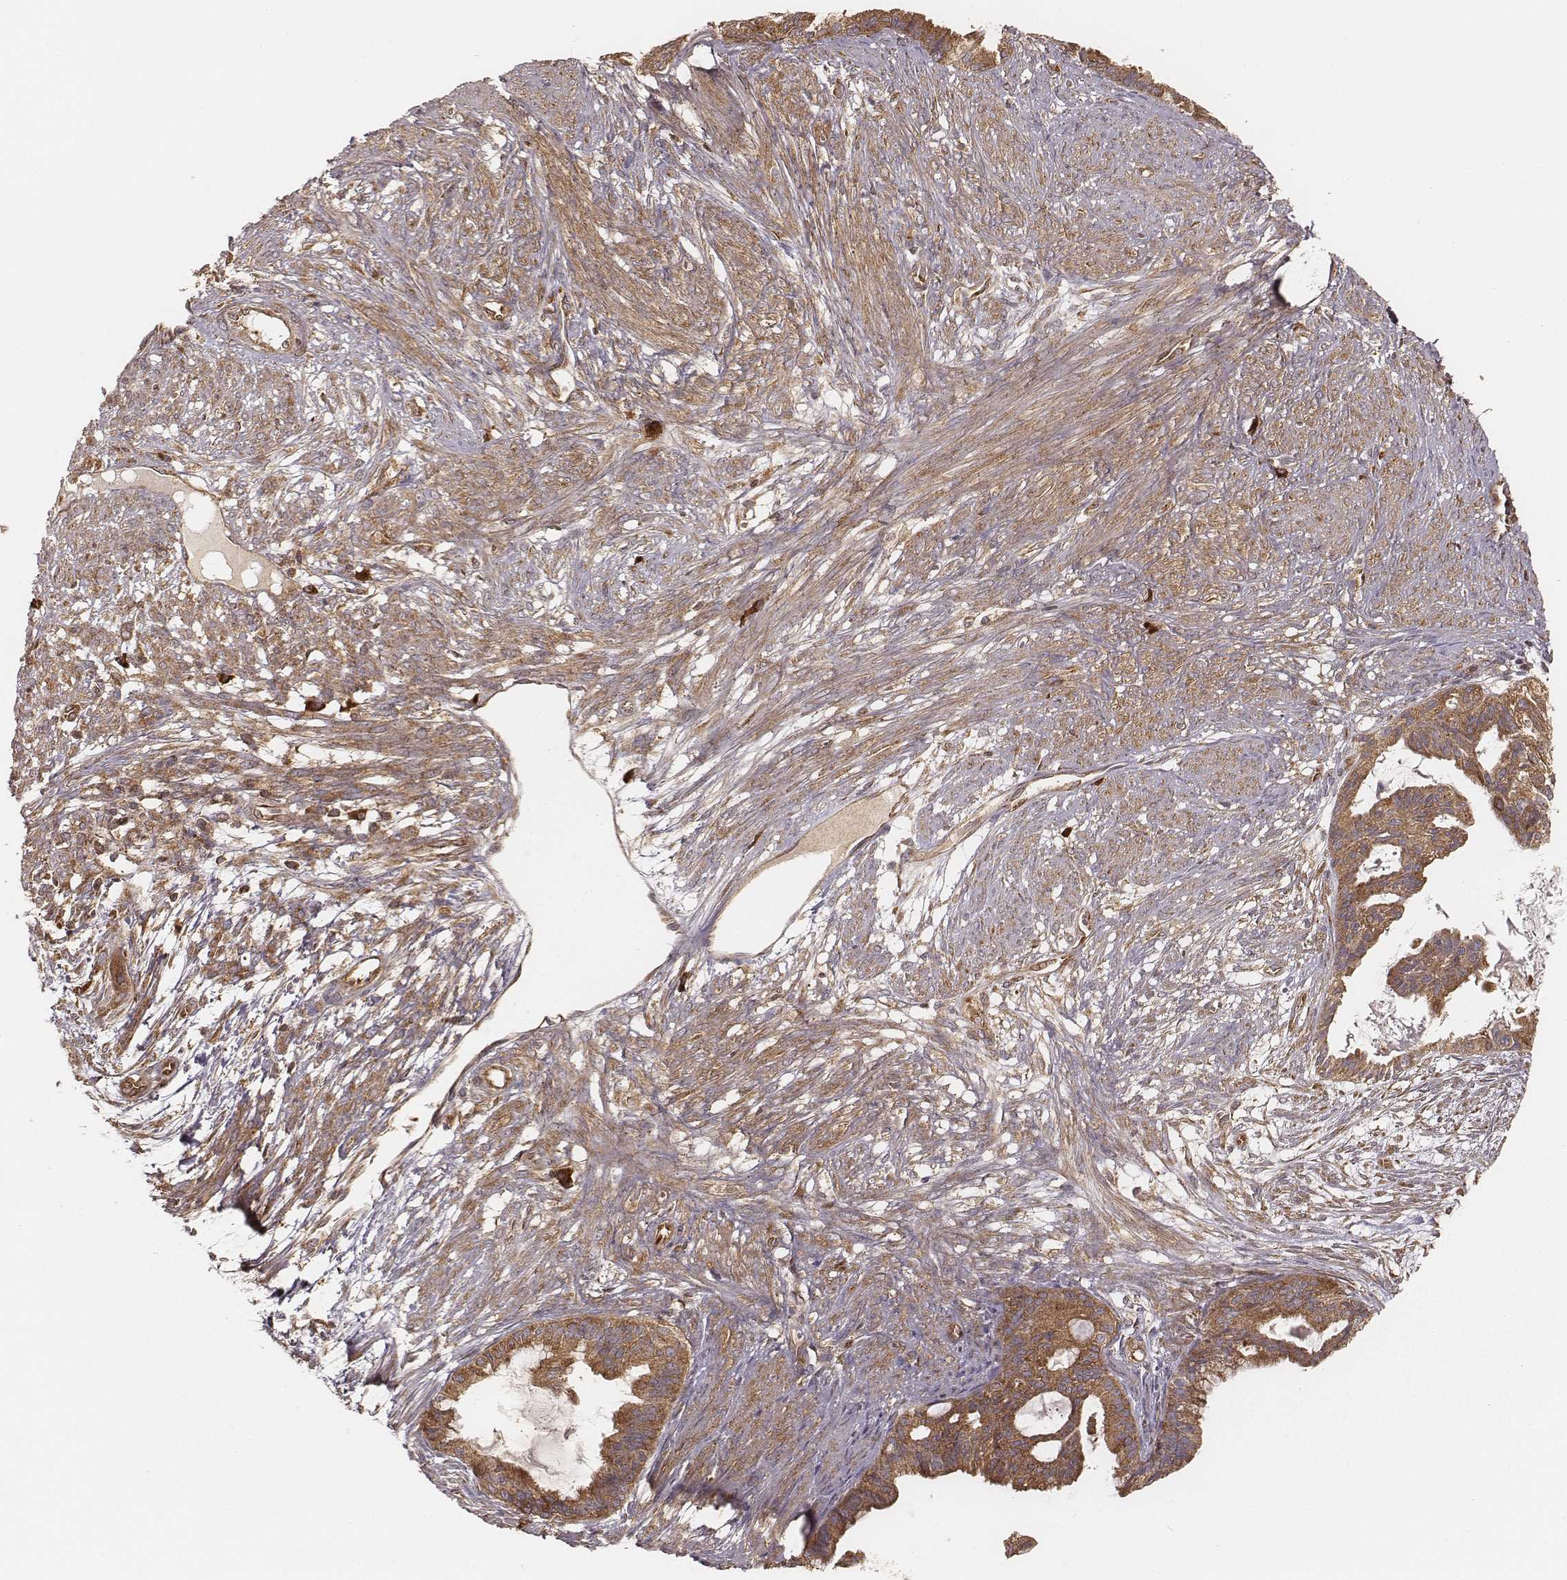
{"staining": {"intensity": "moderate", "quantity": ">75%", "location": "cytoplasmic/membranous"}, "tissue": "endometrial cancer", "cell_type": "Tumor cells", "image_type": "cancer", "snomed": [{"axis": "morphology", "description": "Adenocarcinoma, NOS"}, {"axis": "topography", "description": "Endometrium"}], "caption": "An immunohistochemistry (IHC) micrograph of tumor tissue is shown. Protein staining in brown labels moderate cytoplasmic/membranous positivity in endometrial adenocarcinoma within tumor cells.", "gene": "CARS1", "patient": {"sex": "female", "age": 86}}